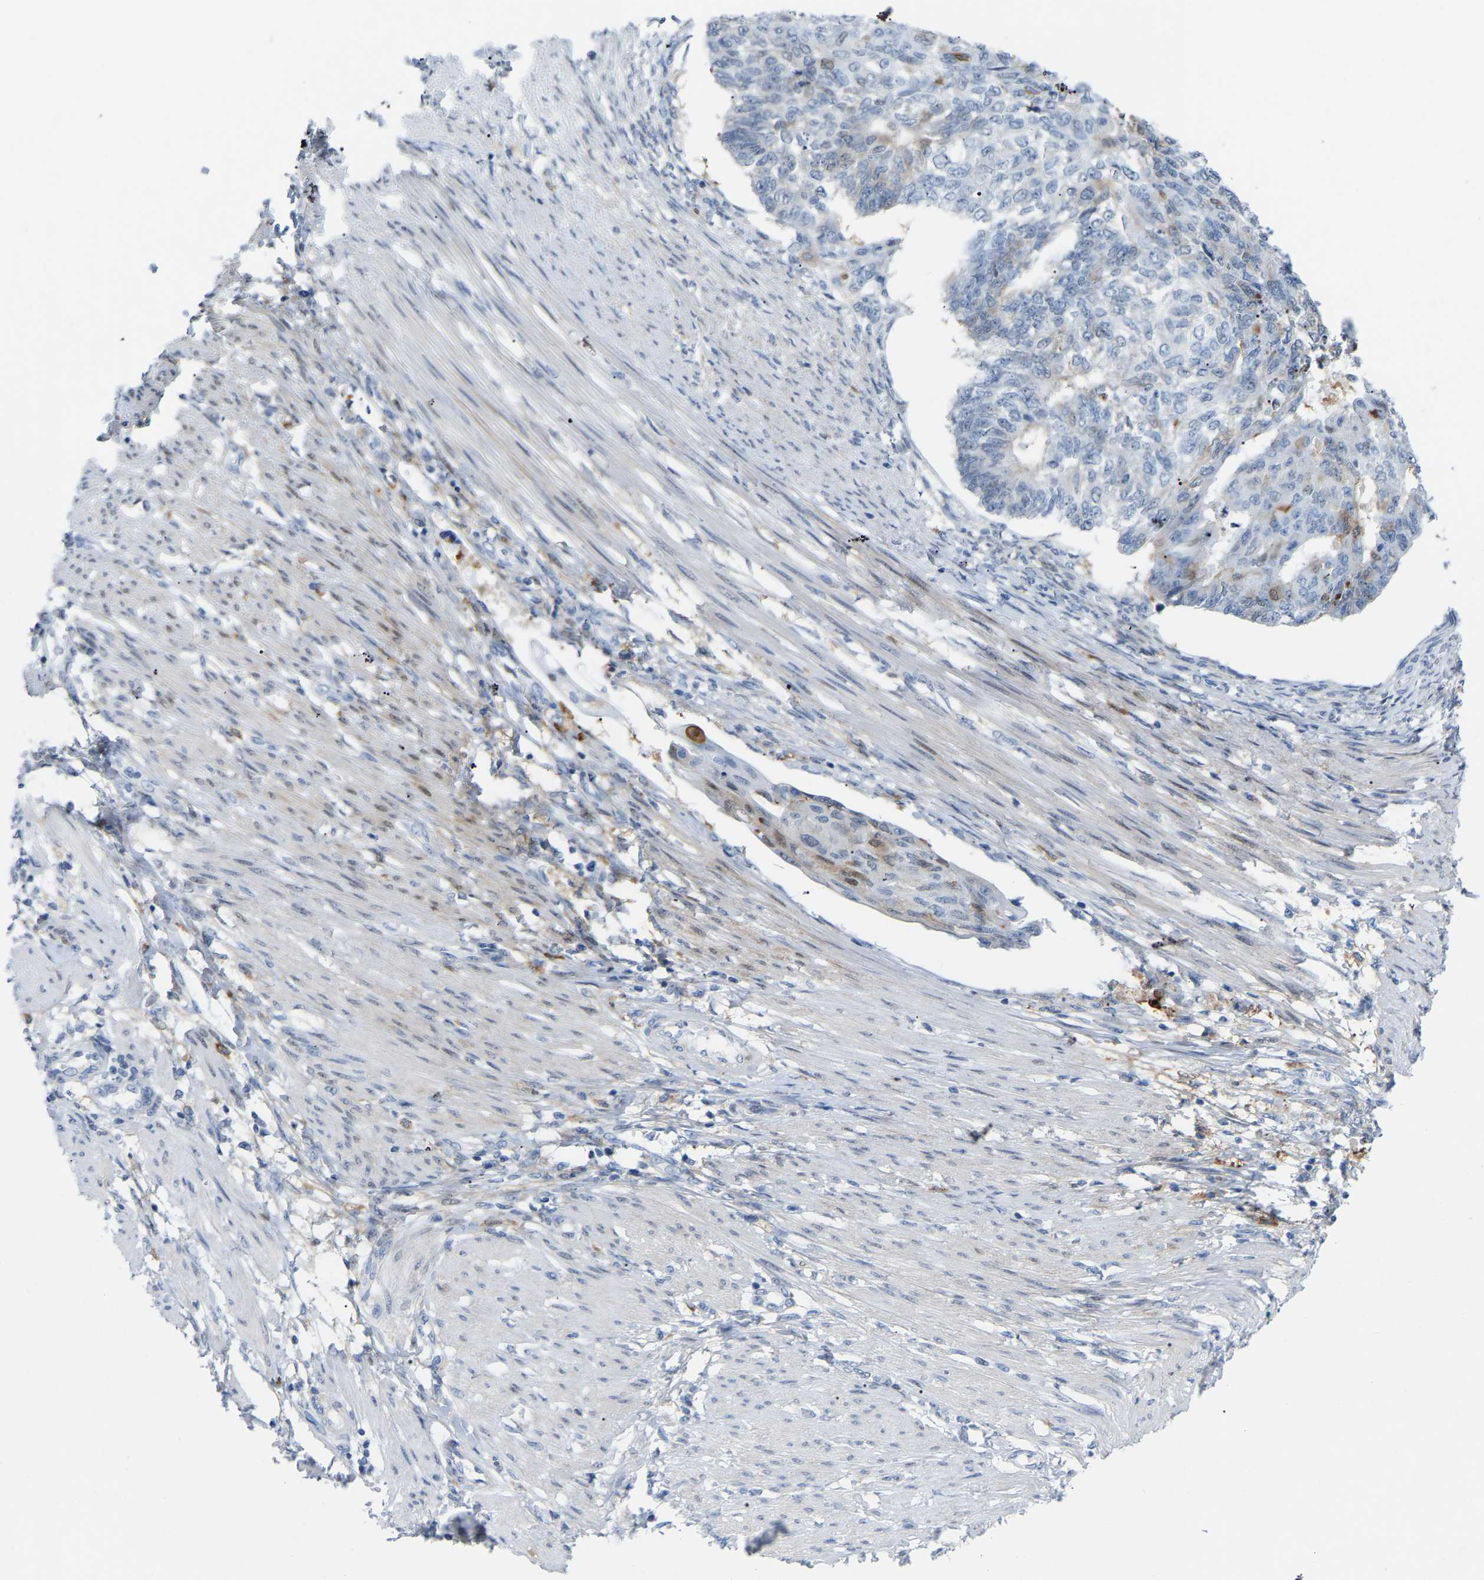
{"staining": {"intensity": "weak", "quantity": "<25%", "location": "cytoplasmic/membranous"}, "tissue": "endometrial cancer", "cell_type": "Tumor cells", "image_type": "cancer", "snomed": [{"axis": "morphology", "description": "Adenocarcinoma, NOS"}, {"axis": "topography", "description": "Endometrium"}], "caption": "Adenocarcinoma (endometrial) was stained to show a protein in brown. There is no significant positivity in tumor cells.", "gene": "ABTB2", "patient": {"sex": "female", "age": 32}}